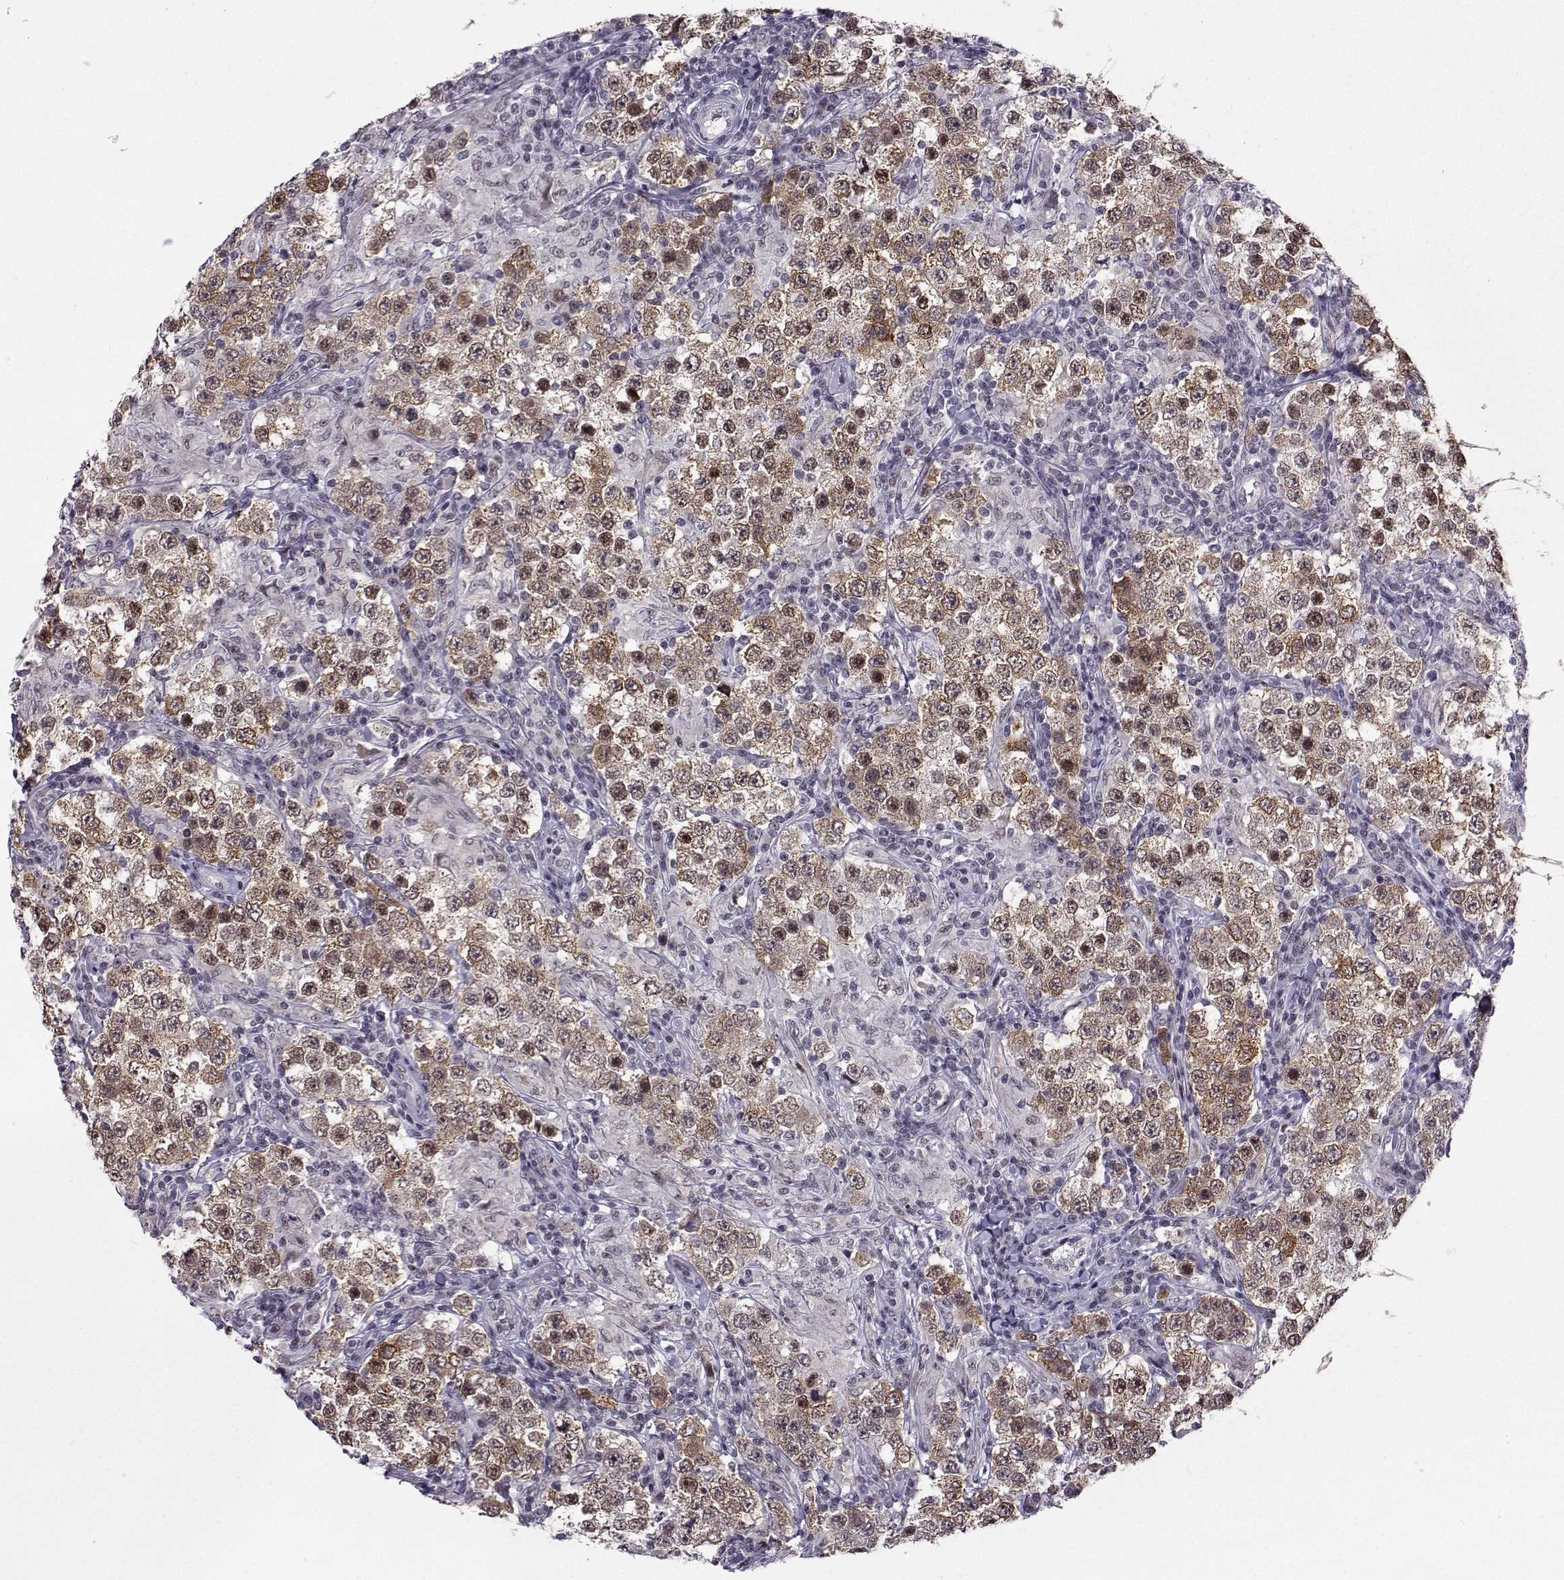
{"staining": {"intensity": "moderate", "quantity": ">75%", "location": "cytoplasmic/membranous"}, "tissue": "testis cancer", "cell_type": "Tumor cells", "image_type": "cancer", "snomed": [{"axis": "morphology", "description": "Seminoma, NOS"}, {"axis": "morphology", "description": "Carcinoma, Embryonal, NOS"}, {"axis": "topography", "description": "Testis"}], "caption": "Immunohistochemical staining of testis cancer exhibits medium levels of moderate cytoplasmic/membranous protein positivity in approximately >75% of tumor cells.", "gene": "LIN28A", "patient": {"sex": "male", "age": 41}}